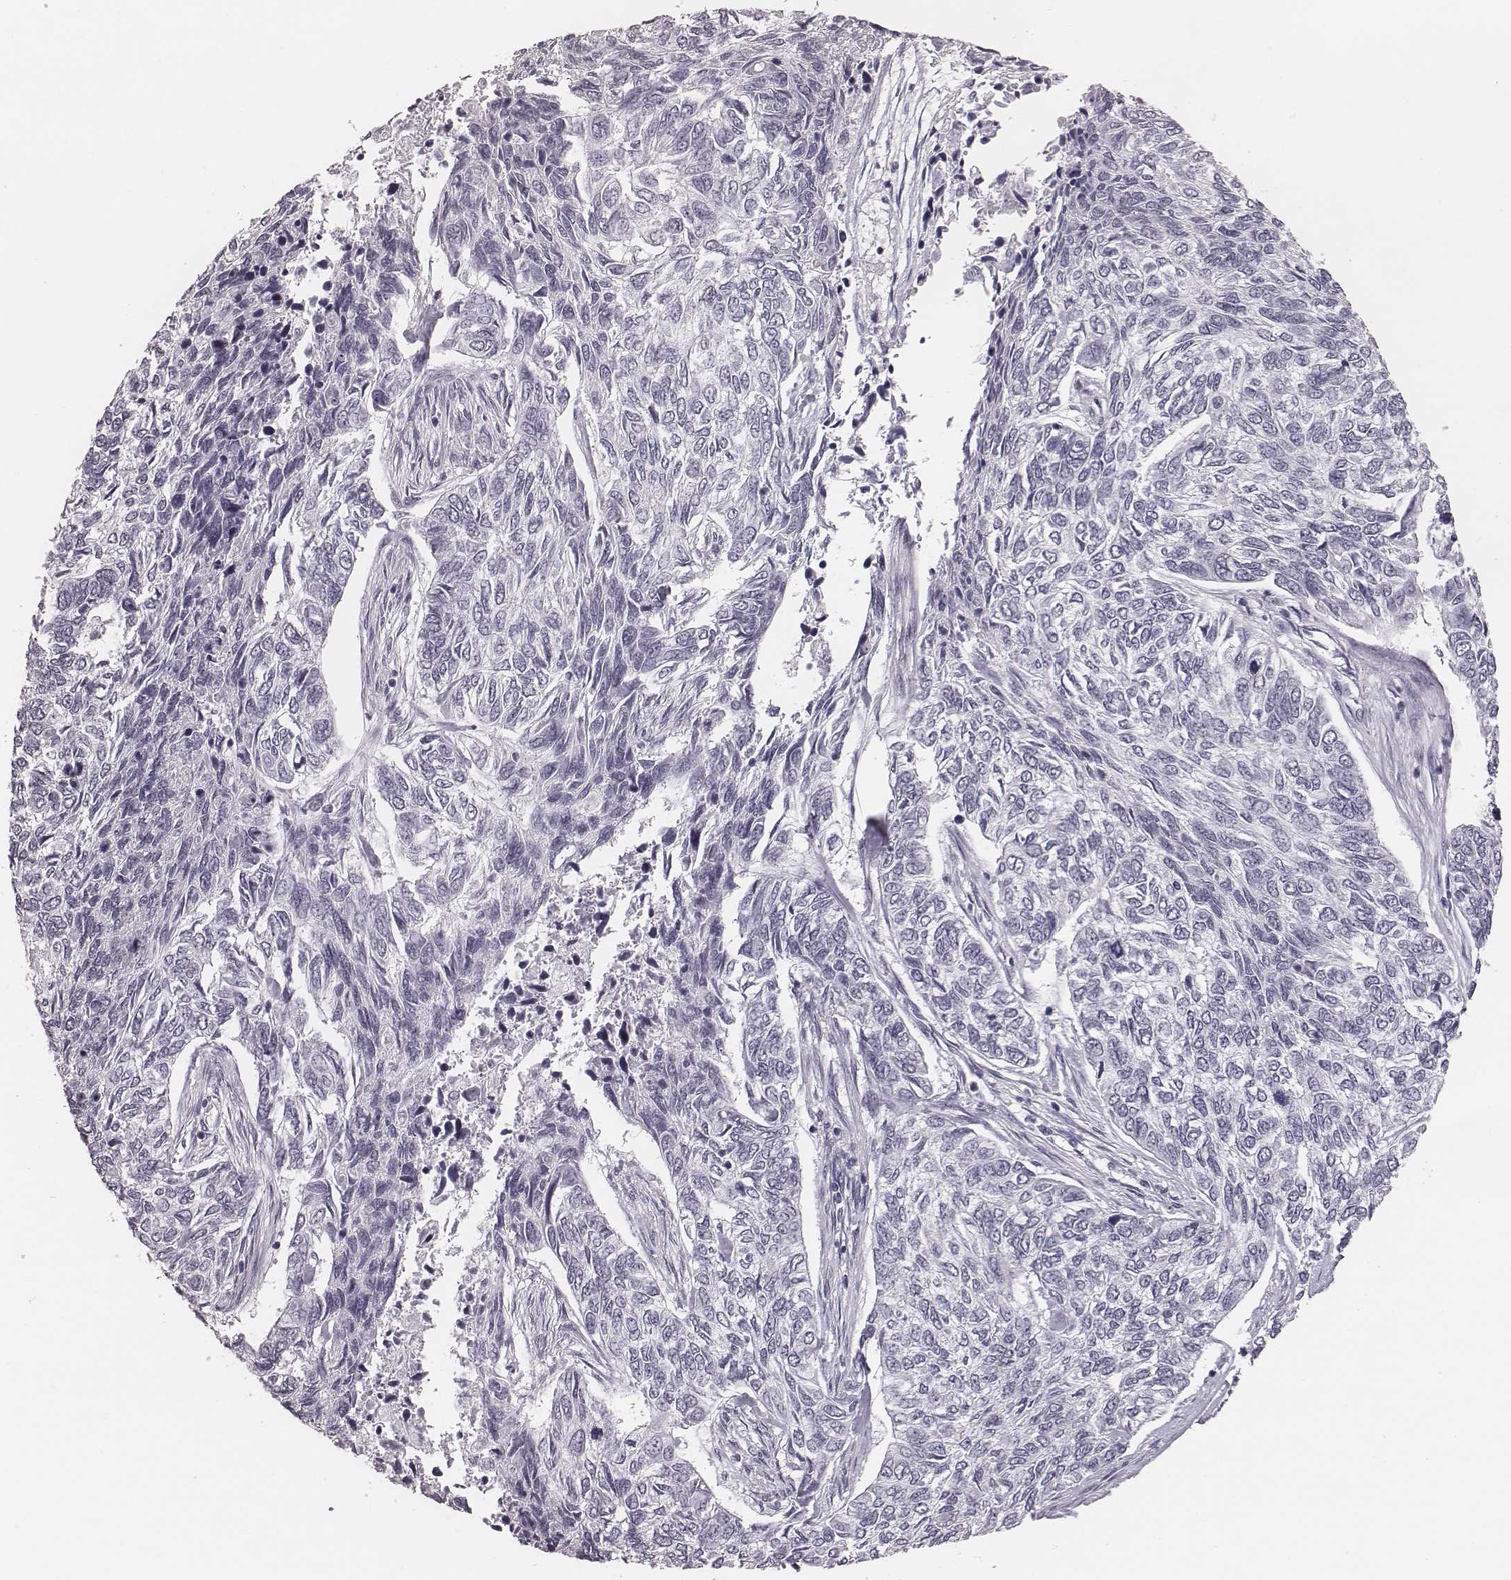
{"staining": {"intensity": "negative", "quantity": "none", "location": "none"}, "tissue": "skin cancer", "cell_type": "Tumor cells", "image_type": "cancer", "snomed": [{"axis": "morphology", "description": "Basal cell carcinoma"}, {"axis": "topography", "description": "Skin"}], "caption": "Tumor cells are negative for protein expression in human skin cancer. Nuclei are stained in blue.", "gene": "CSHL1", "patient": {"sex": "female", "age": 65}}